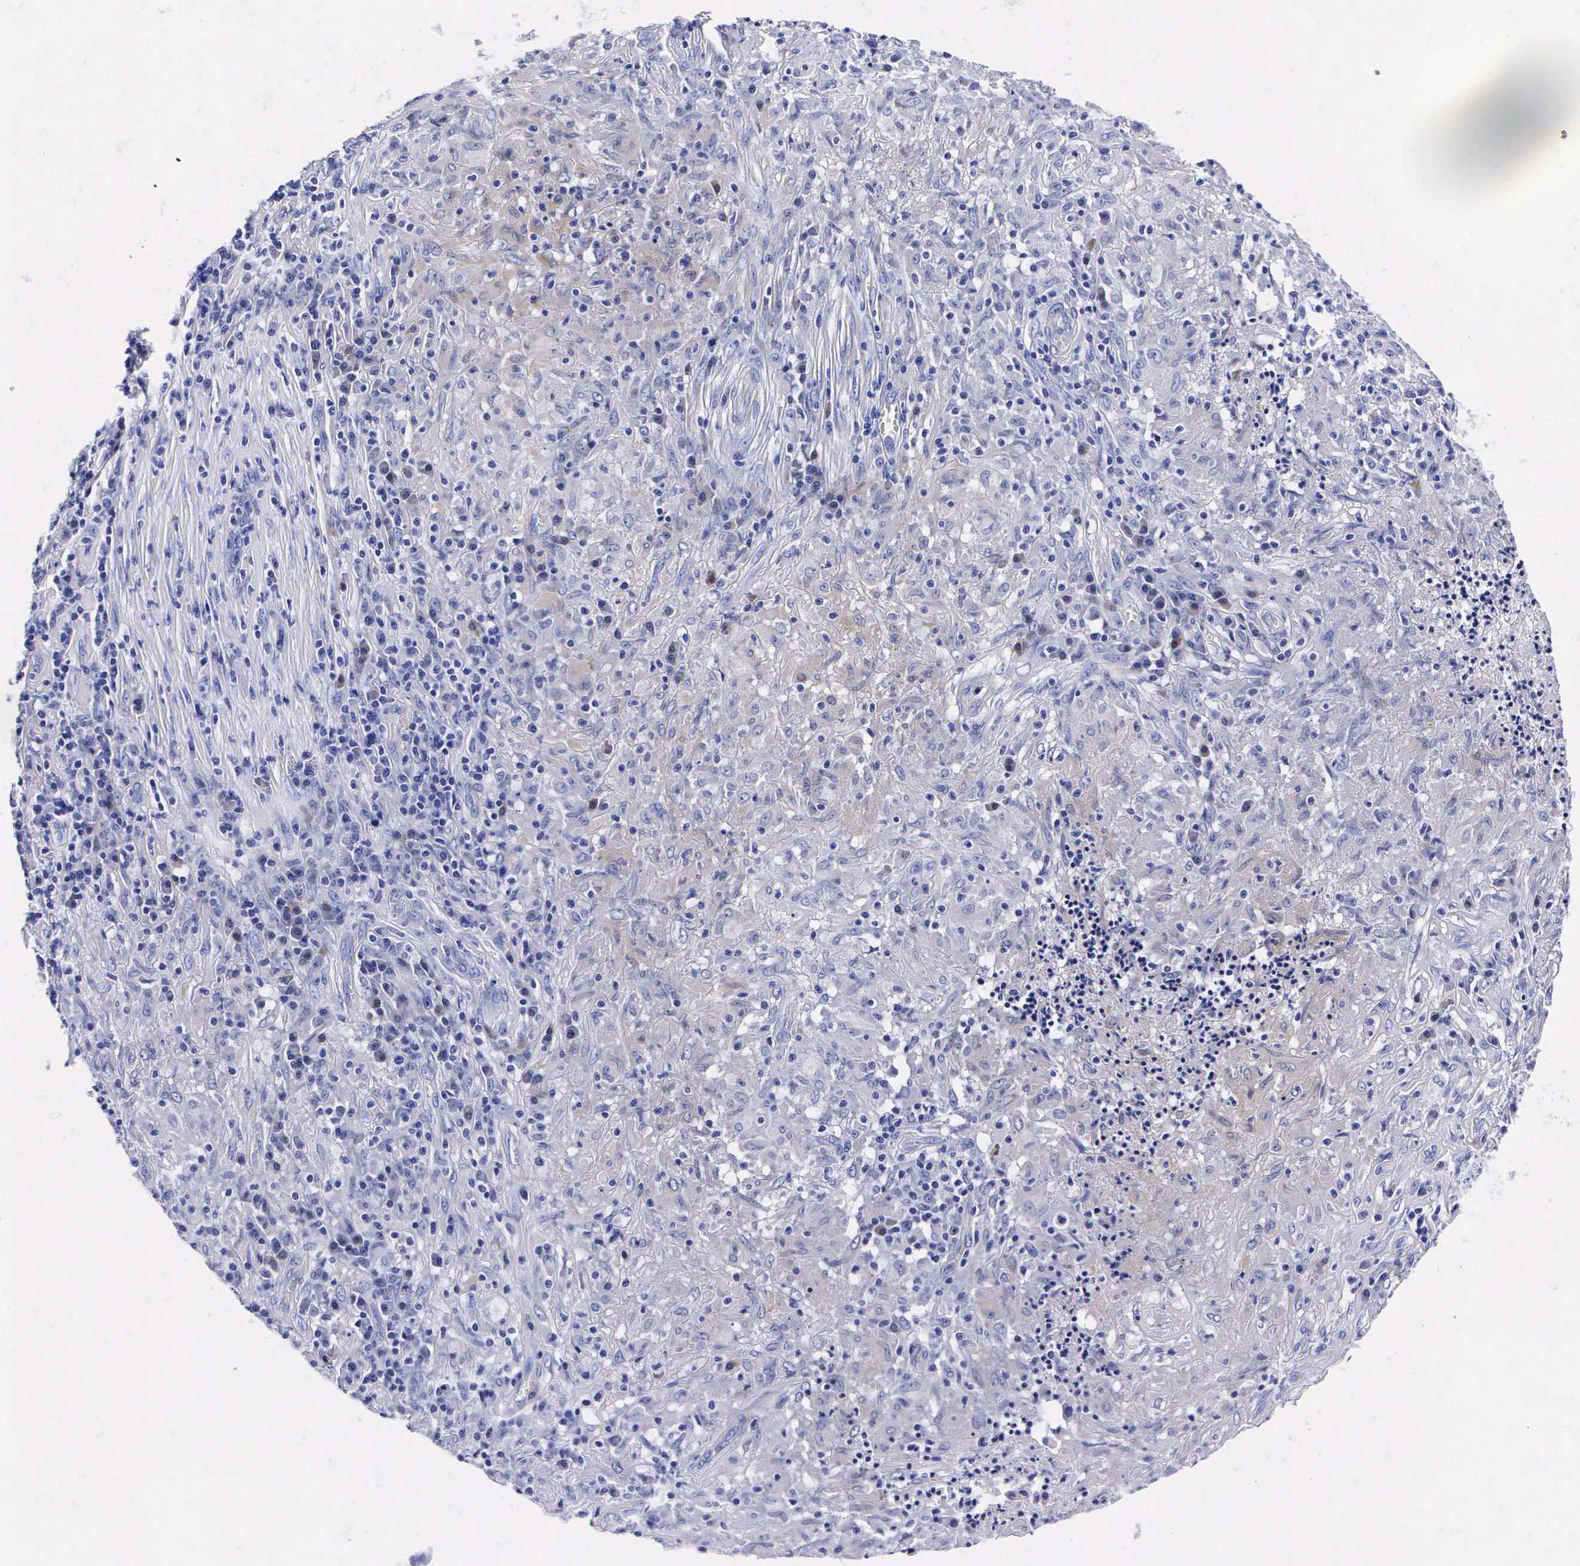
{"staining": {"intensity": "weak", "quantity": "25%-75%", "location": "cytoplasmic/membranous"}, "tissue": "testis cancer", "cell_type": "Tumor cells", "image_type": "cancer", "snomed": [{"axis": "morphology", "description": "Seminoma, NOS"}, {"axis": "topography", "description": "Testis"}], "caption": "IHC (DAB (3,3'-diaminobenzidine)) staining of human testis cancer (seminoma) exhibits weak cytoplasmic/membranous protein expression in approximately 25%-75% of tumor cells.", "gene": "ENO2", "patient": {"sex": "male", "age": 34}}